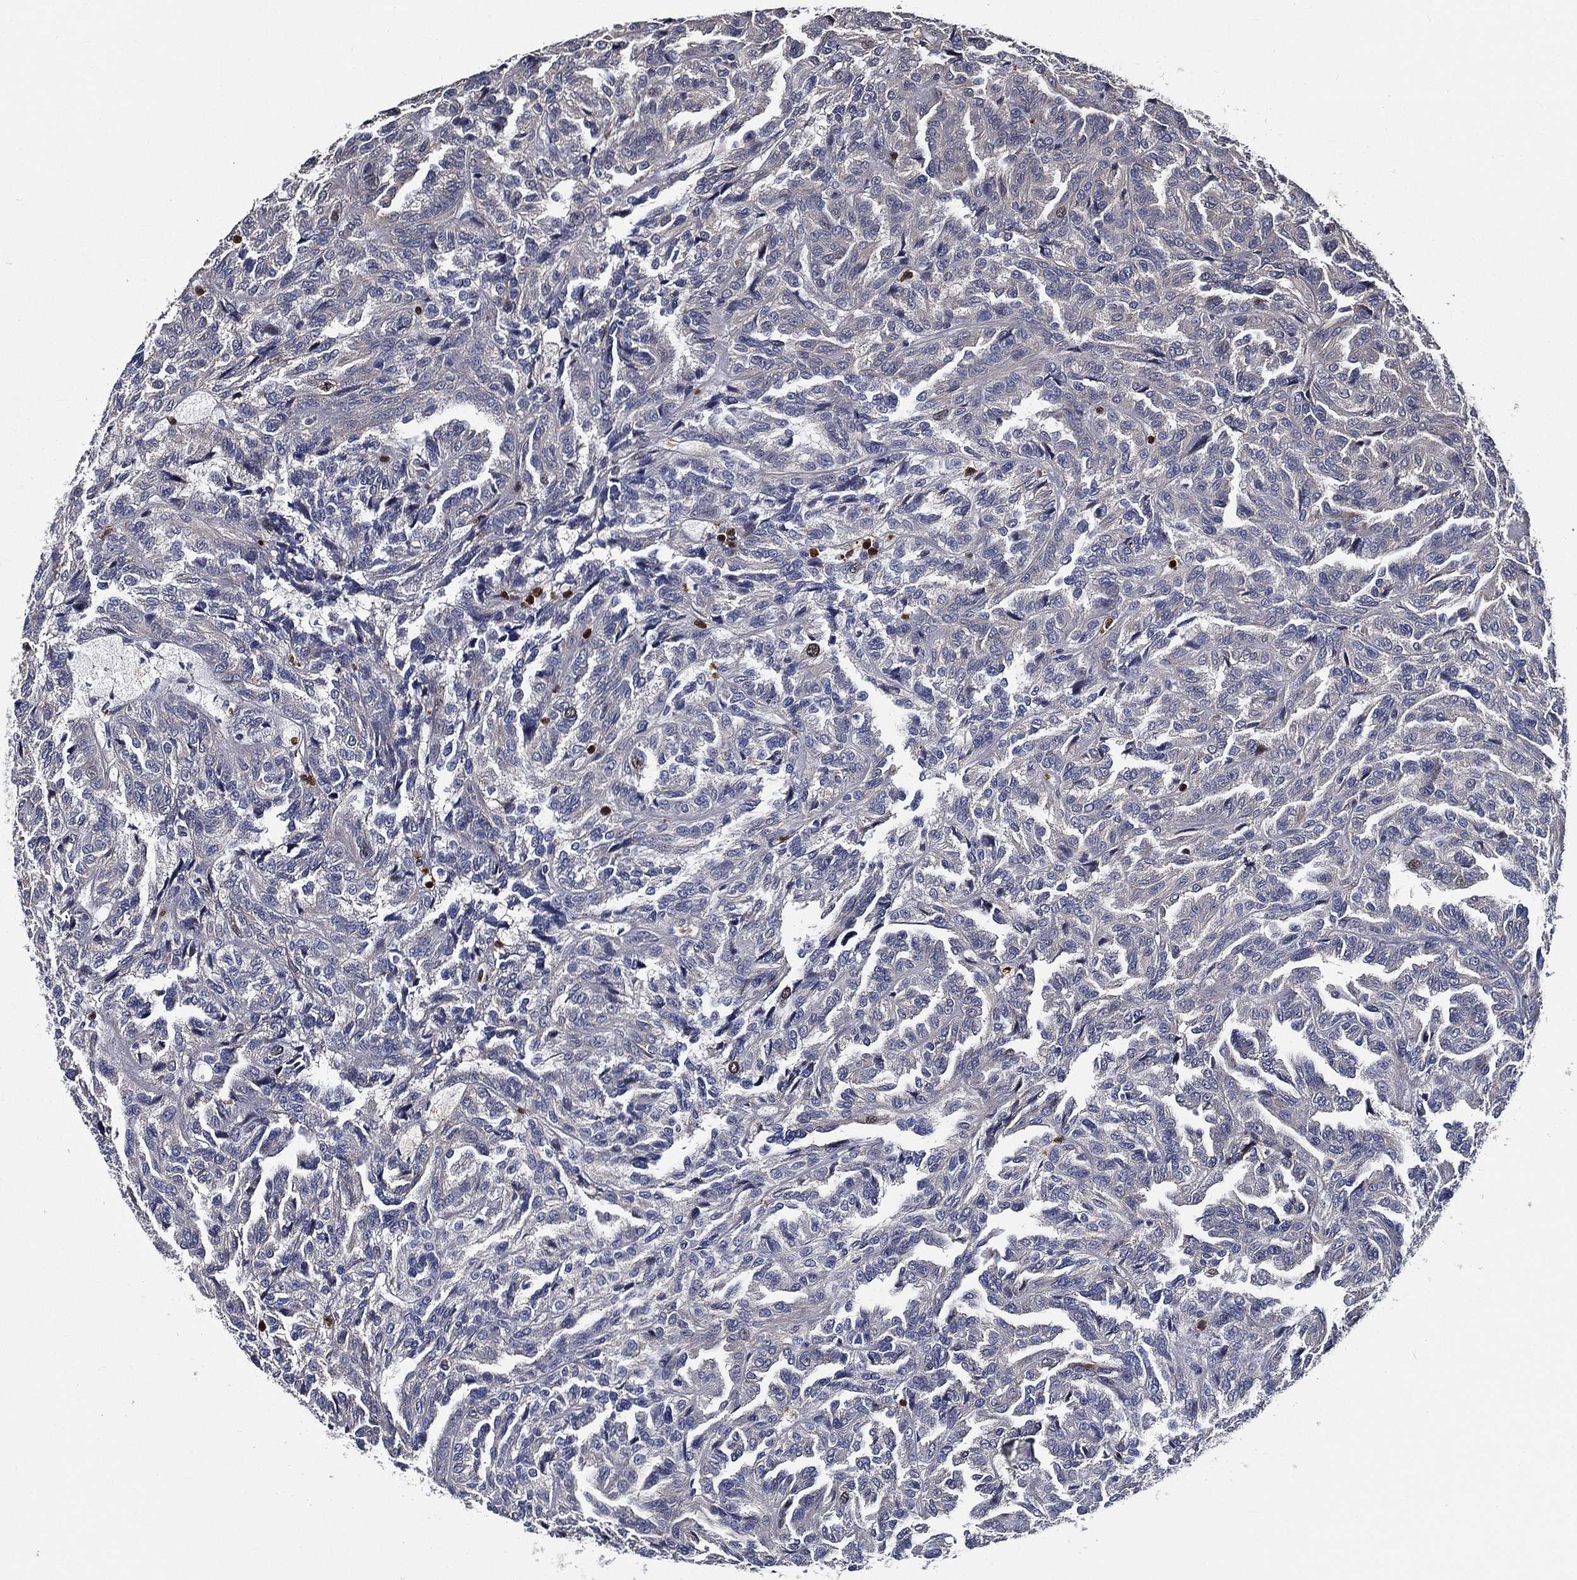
{"staining": {"intensity": "negative", "quantity": "none", "location": "none"}, "tissue": "renal cancer", "cell_type": "Tumor cells", "image_type": "cancer", "snomed": [{"axis": "morphology", "description": "Adenocarcinoma, NOS"}, {"axis": "topography", "description": "Kidney"}], "caption": "Renal cancer was stained to show a protein in brown. There is no significant positivity in tumor cells. (DAB immunohistochemistry (IHC) with hematoxylin counter stain).", "gene": "KIF20B", "patient": {"sex": "male", "age": 79}}